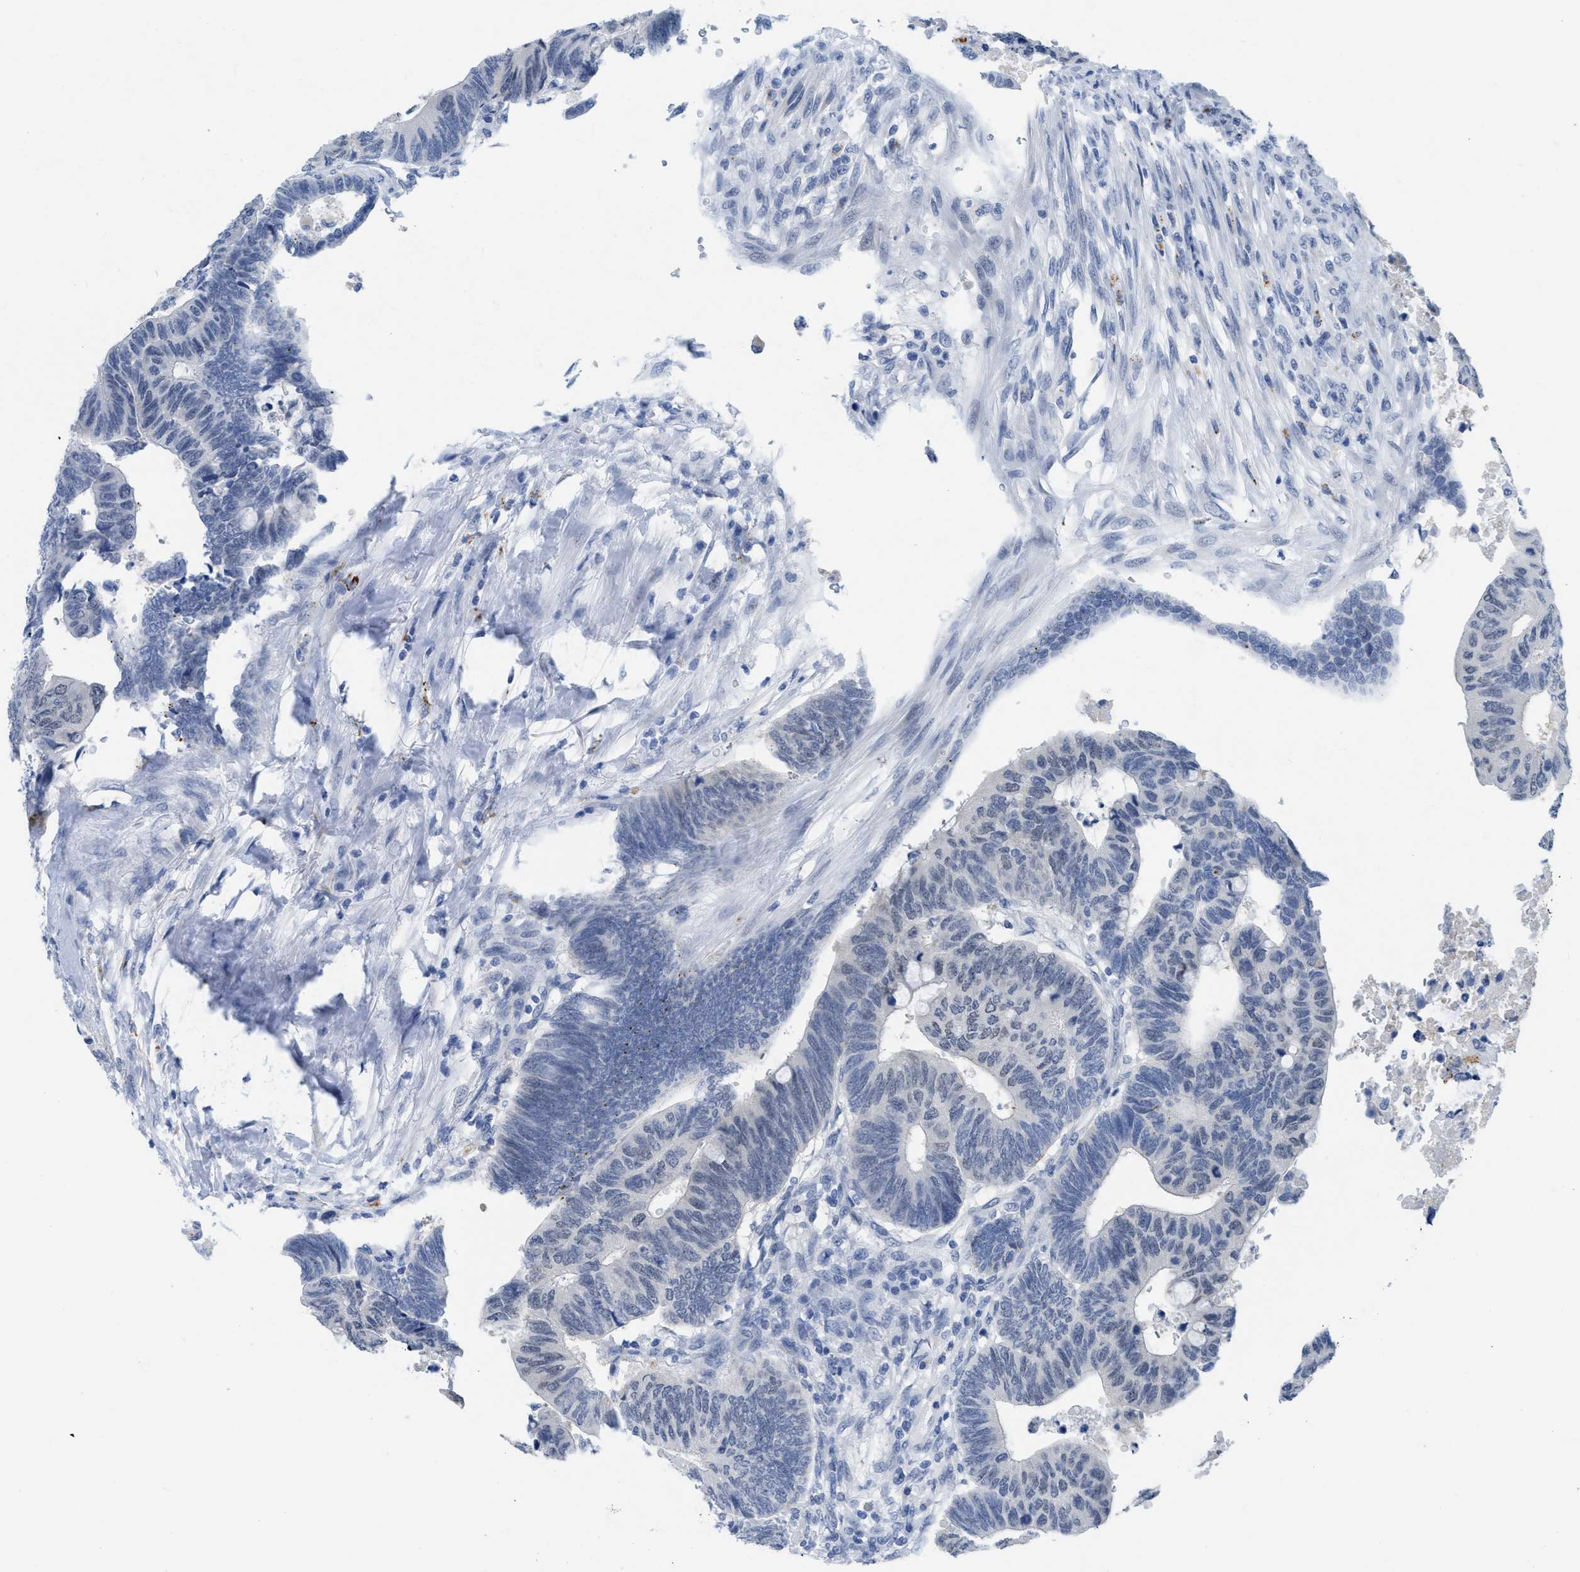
{"staining": {"intensity": "negative", "quantity": "none", "location": "none"}, "tissue": "colorectal cancer", "cell_type": "Tumor cells", "image_type": "cancer", "snomed": [{"axis": "morphology", "description": "Normal tissue, NOS"}, {"axis": "morphology", "description": "Adenocarcinoma, NOS"}, {"axis": "topography", "description": "Rectum"}, {"axis": "topography", "description": "Peripheral nerve tissue"}], "caption": "This micrograph is of adenocarcinoma (colorectal) stained with immunohistochemistry (IHC) to label a protein in brown with the nuclei are counter-stained blue. There is no staining in tumor cells. The staining is performed using DAB brown chromogen with nuclei counter-stained in using hematoxylin.", "gene": "WDR4", "patient": {"sex": "male", "age": 92}}